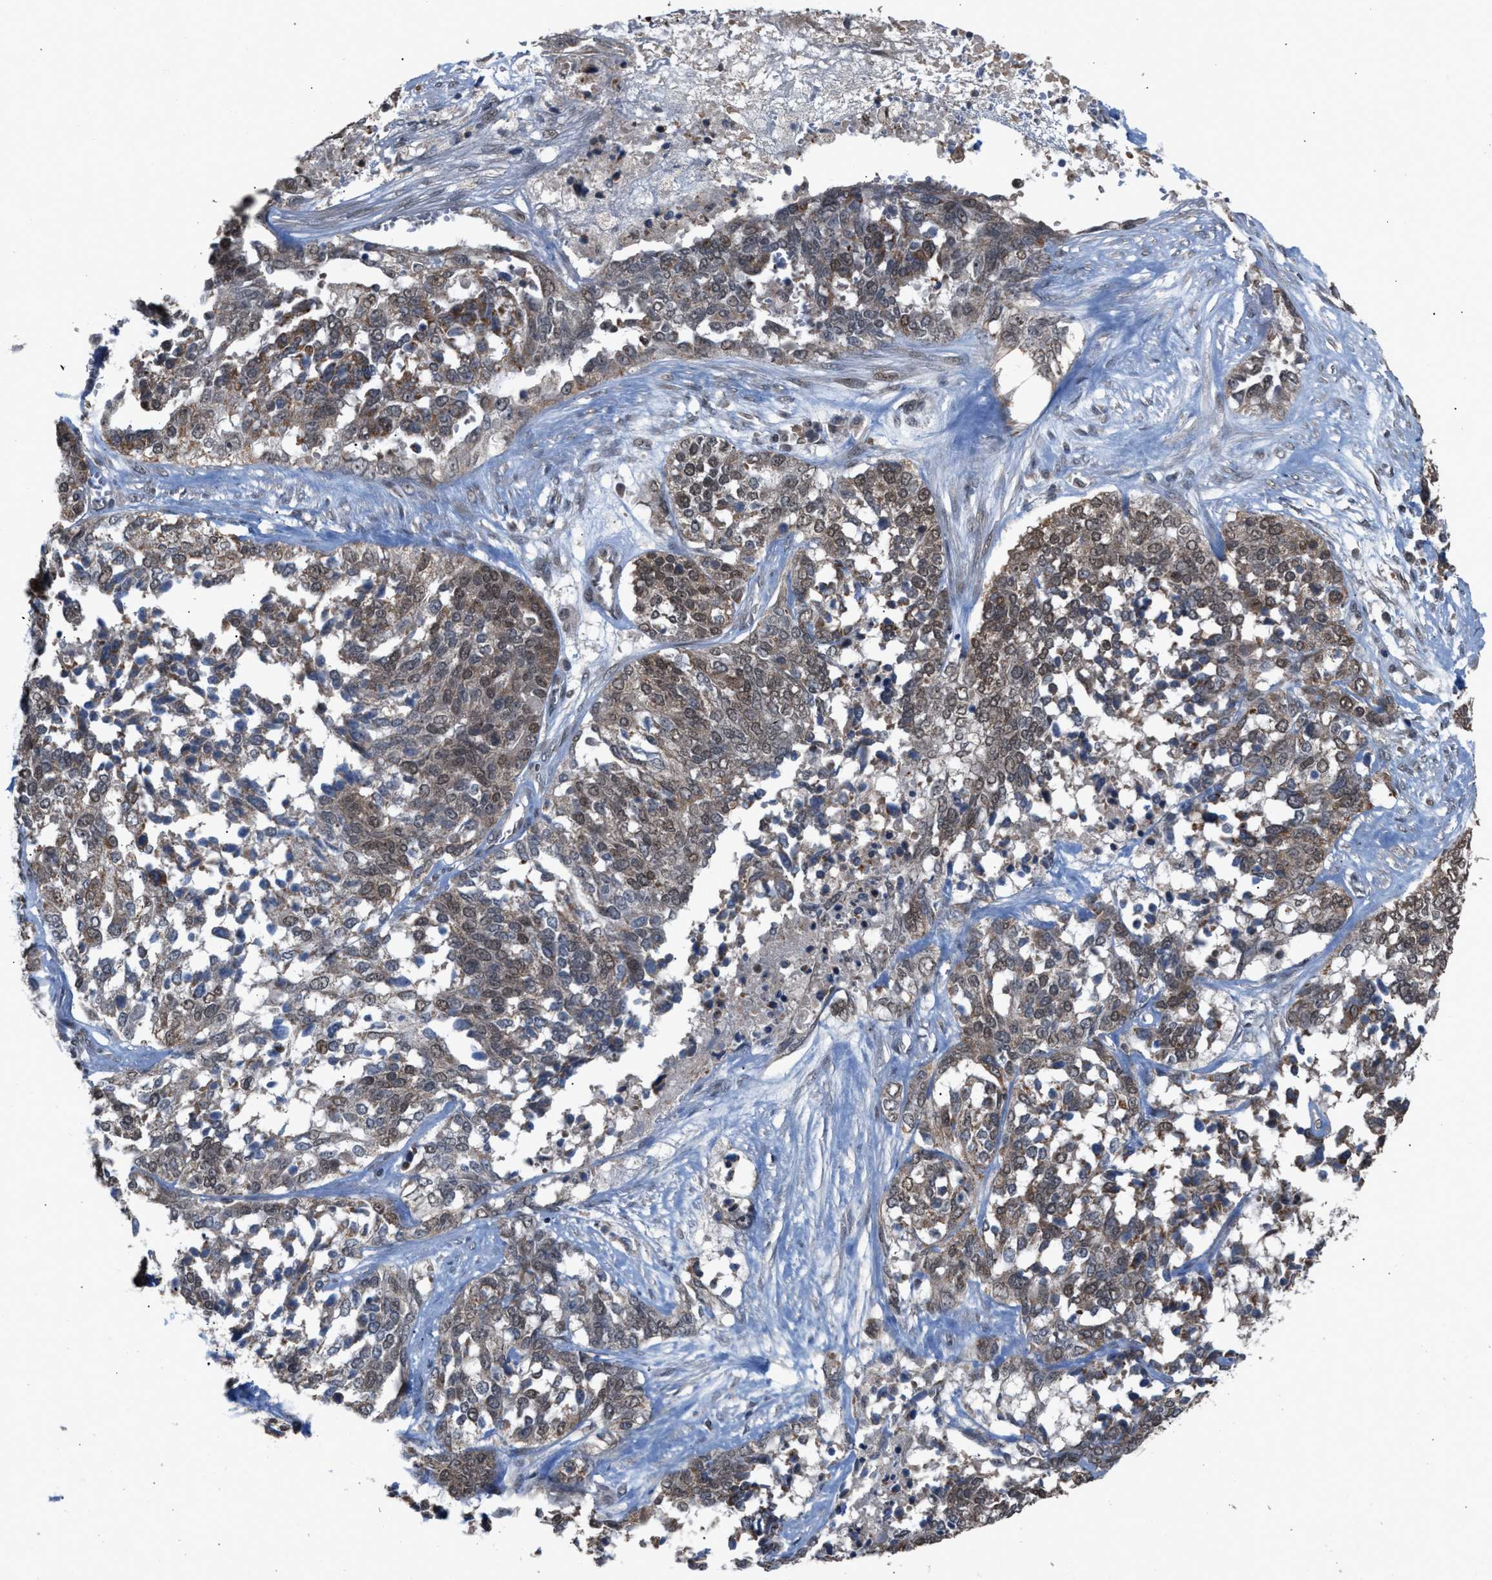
{"staining": {"intensity": "moderate", "quantity": ">75%", "location": "cytoplasmic/membranous,nuclear"}, "tissue": "ovarian cancer", "cell_type": "Tumor cells", "image_type": "cancer", "snomed": [{"axis": "morphology", "description": "Cystadenocarcinoma, serous, NOS"}, {"axis": "topography", "description": "Ovary"}], "caption": "IHC (DAB (3,3'-diaminobenzidine)) staining of serous cystadenocarcinoma (ovarian) reveals moderate cytoplasmic/membranous and nuclear protein positivity in about >75% of tumor cells.", "gene": "C9orf78", "patient": {"sex": "female", "age": 44}}